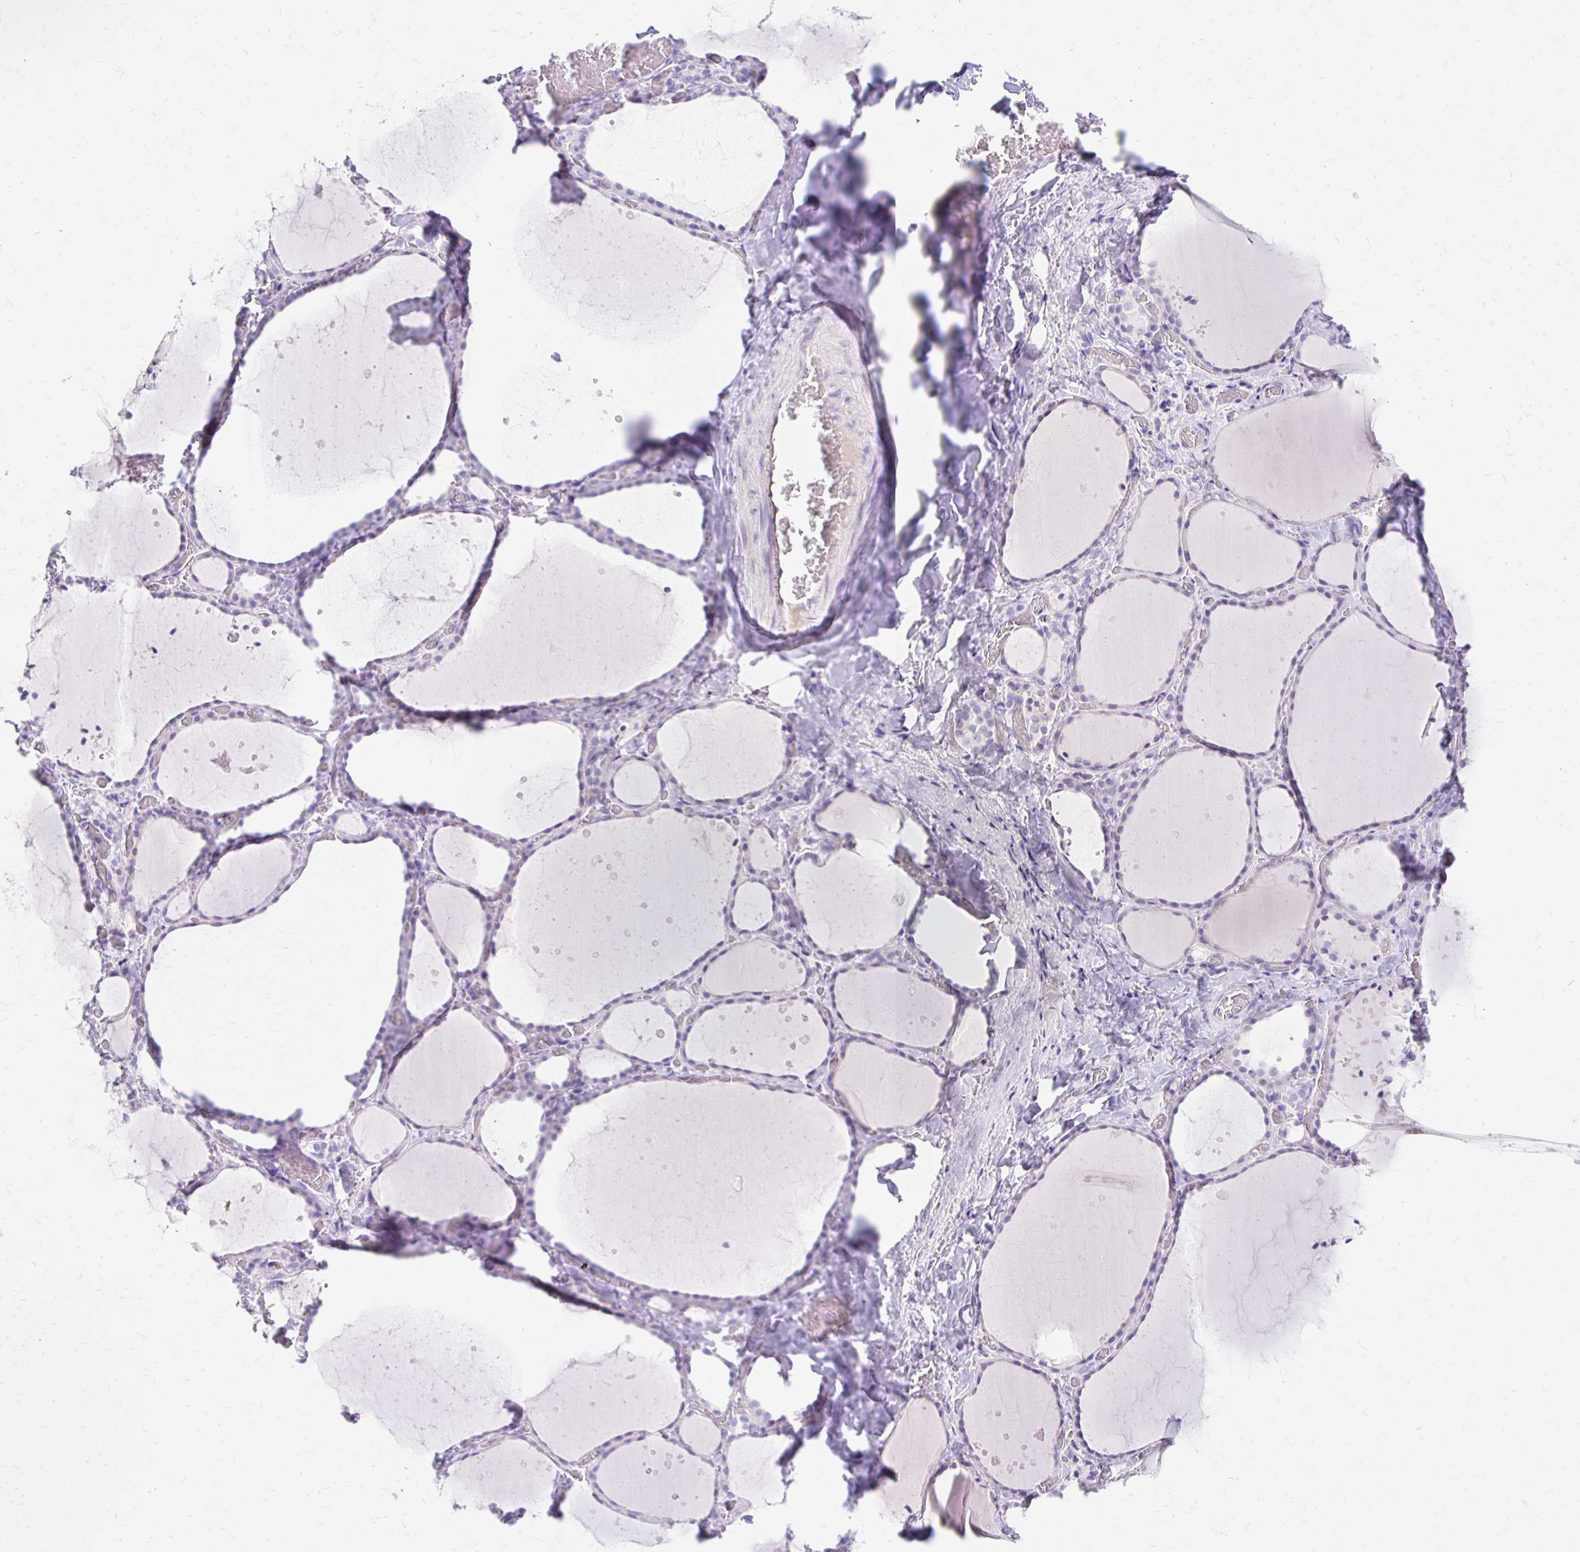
{"staining": {"intensity": "negative", "quantity": "none", "location": "none"}, "tissue": "thyroid gland", "cell_type": "Glandular cells", "image_type": "normal", "snomed": [{"axis": "morphology", "description": "Normal tissue, NOS"}, {"axis": "topography", "description": "Thyroid gland"}], "caption": "DAB (3,3'-diaminobenzidine) immunohistochemical staining of normal thyroid gland displays no significant expression in glandular cells.", "gene": "AZGP1", "patient": {"sex": "female", "age": 36}}